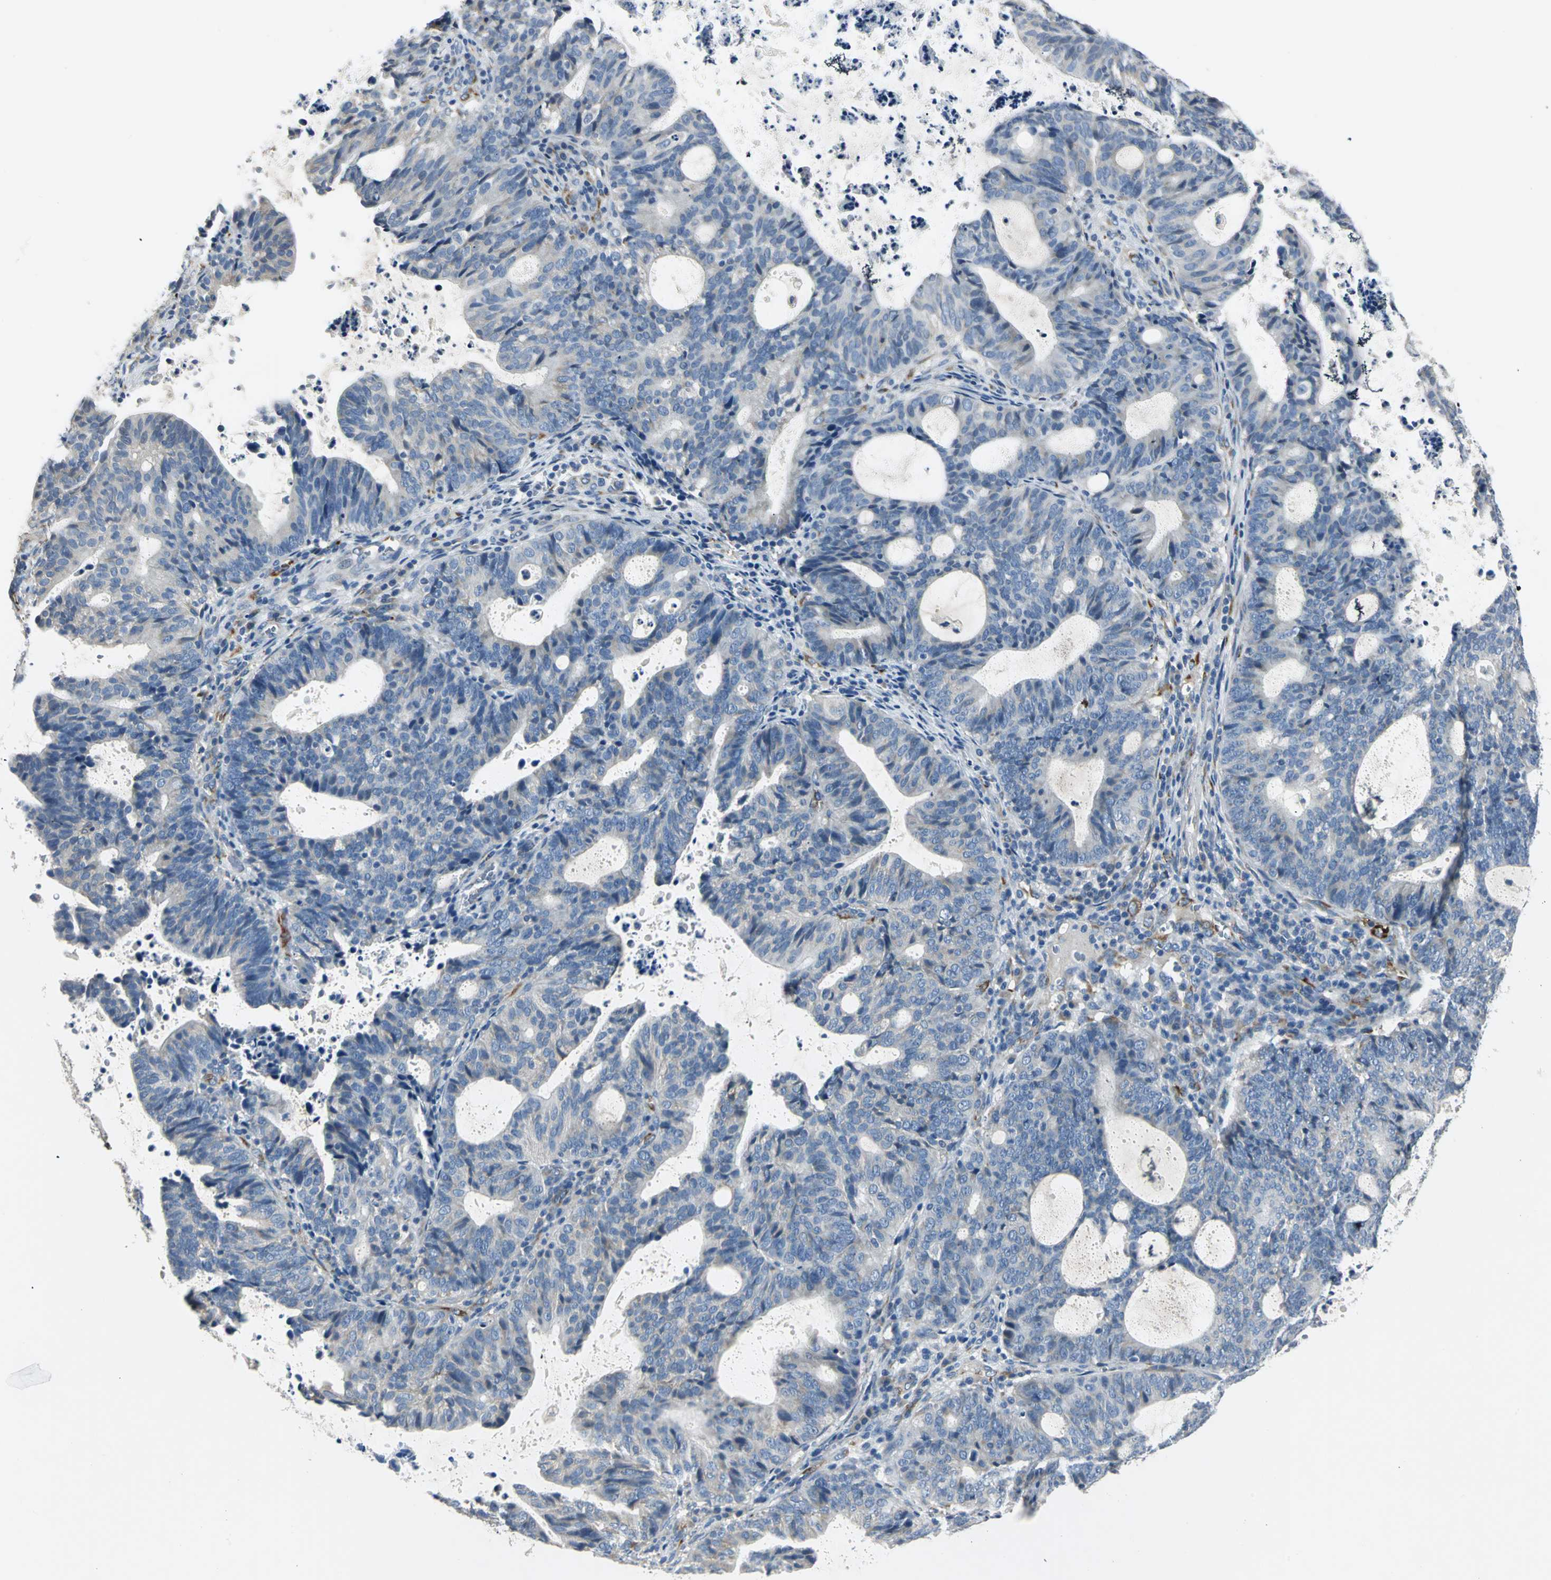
{"staining": {"intensity": "weak", "quantity": "<25%", "location": "cytoplasmic/membranous"}, "tissue": "endometrial cancer", "cell_type": "Tumor cells", "image_type": "cancer", "snomed": [{"axis": "morphology", "description": "Adenocarcinoma, NOS"}, {"axis": "topography", "description": "Uterus"}], "caption": "This is a micrograph of immunohistochemistry staining of endometrial adenocarcinoma, which shows no positivity in tumor cells. (Immunohistochemistry (ihc), brightfield microscopy, high magnification).", "gene": "B3GNT2", "patient": {"sex": "female", "age": 83}}